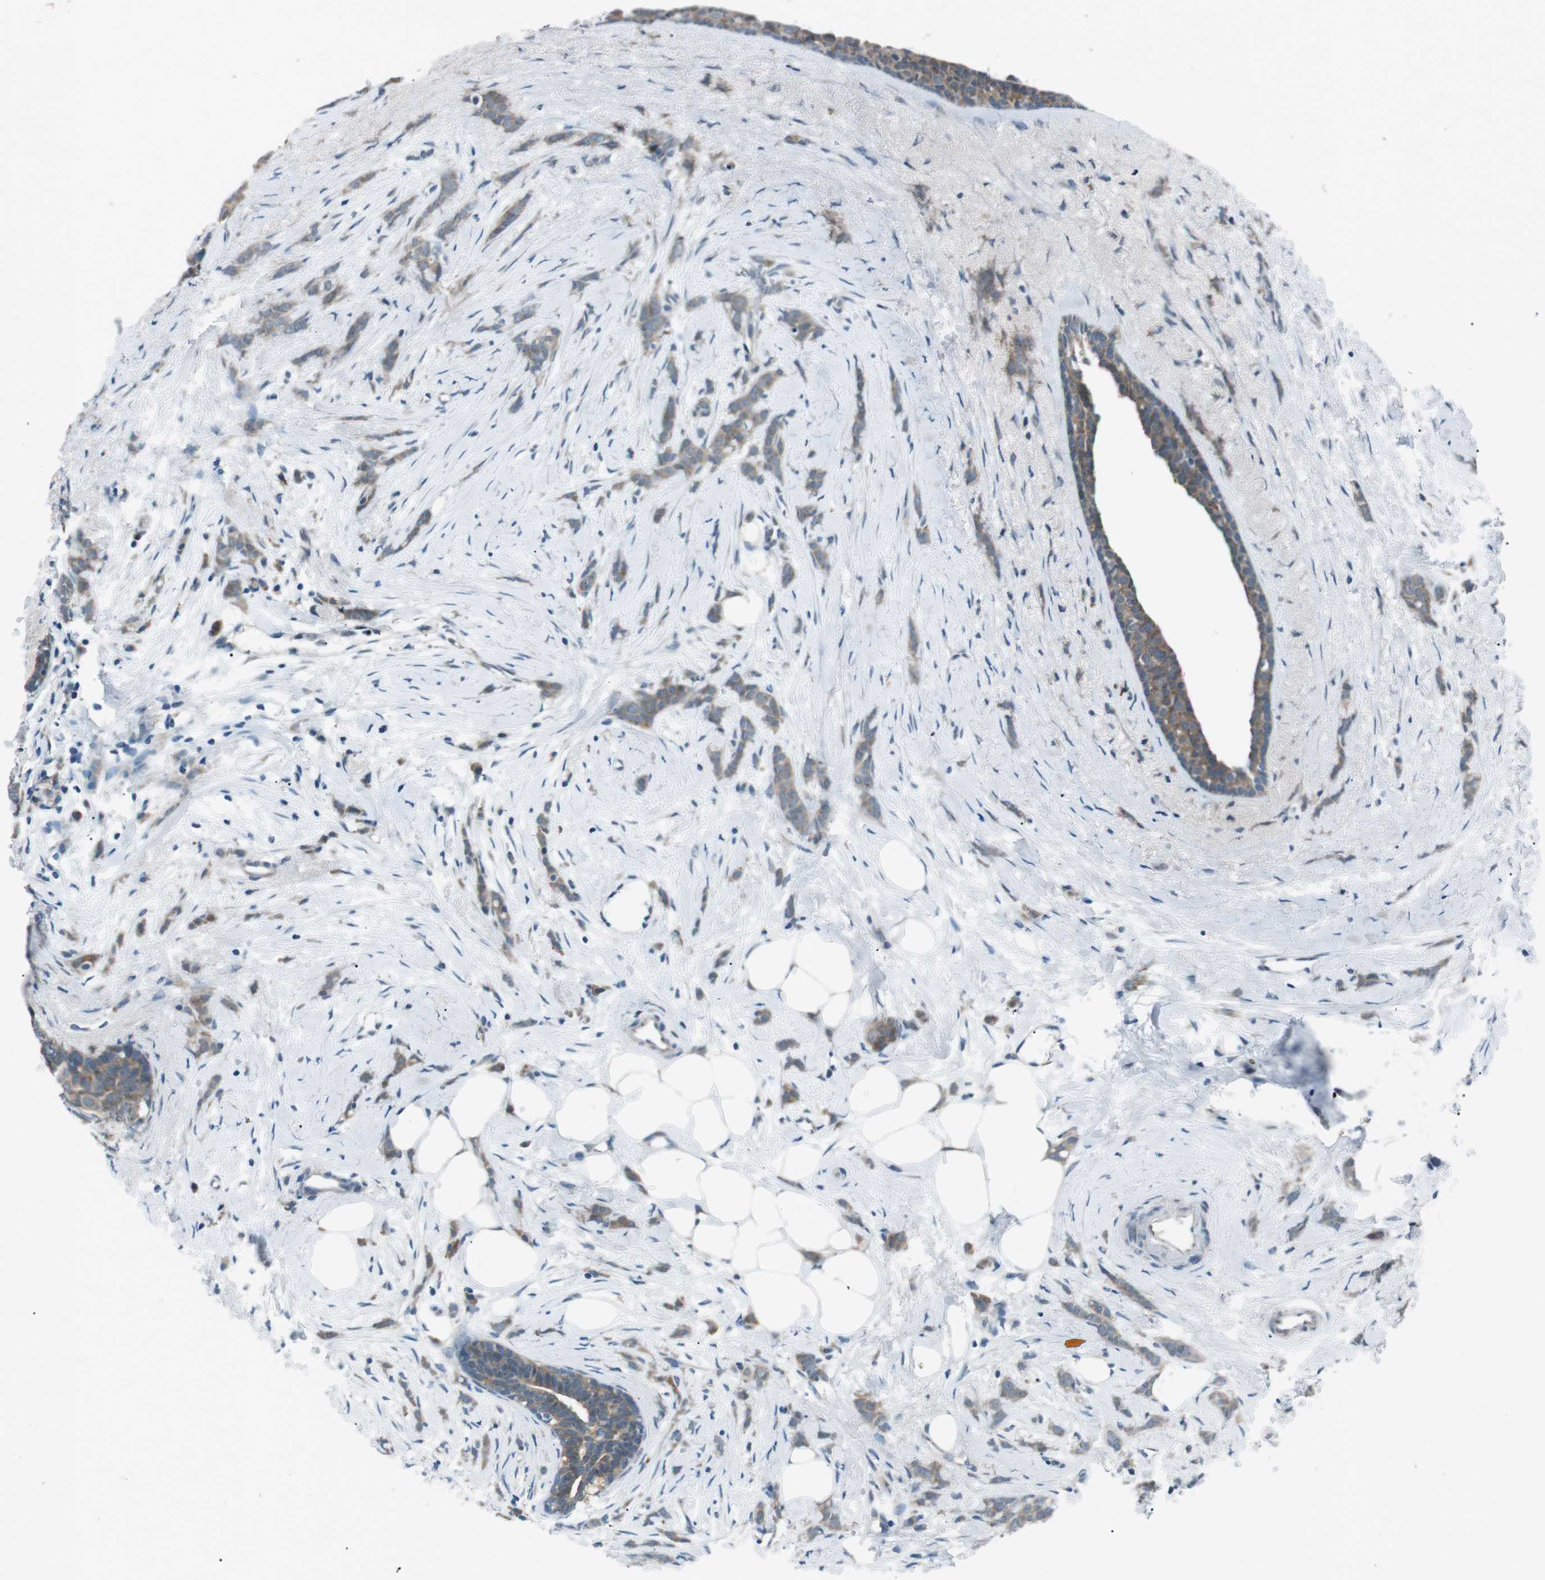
{"staining": {"intensity": "weak", "quantity": ">75%", "location": "cytoplasmic/membranous"}, "tissue": "breast cancer", "cell_type": "Tumor cells", "image_type": "cancer", "snomed": [{"axis": "morphology", "description": "Lobular carcinoma, in situ"}, {"axis": "morphology", "description": "Lobular carcinoma"}, {"axis": "topography", "description": "Breast"}], "caption": "Protein staining by IHC shows weak cytoplasmic/membranous expression in approximately >75% of tumor cells in breast cancer. The staining is performed using DAB brown chromogen to label protein expression. The nuclei are counter-stained blue using hematoxylin.", "gene": "LRIG2", "patient": {"sex": "female", "age": 41}}